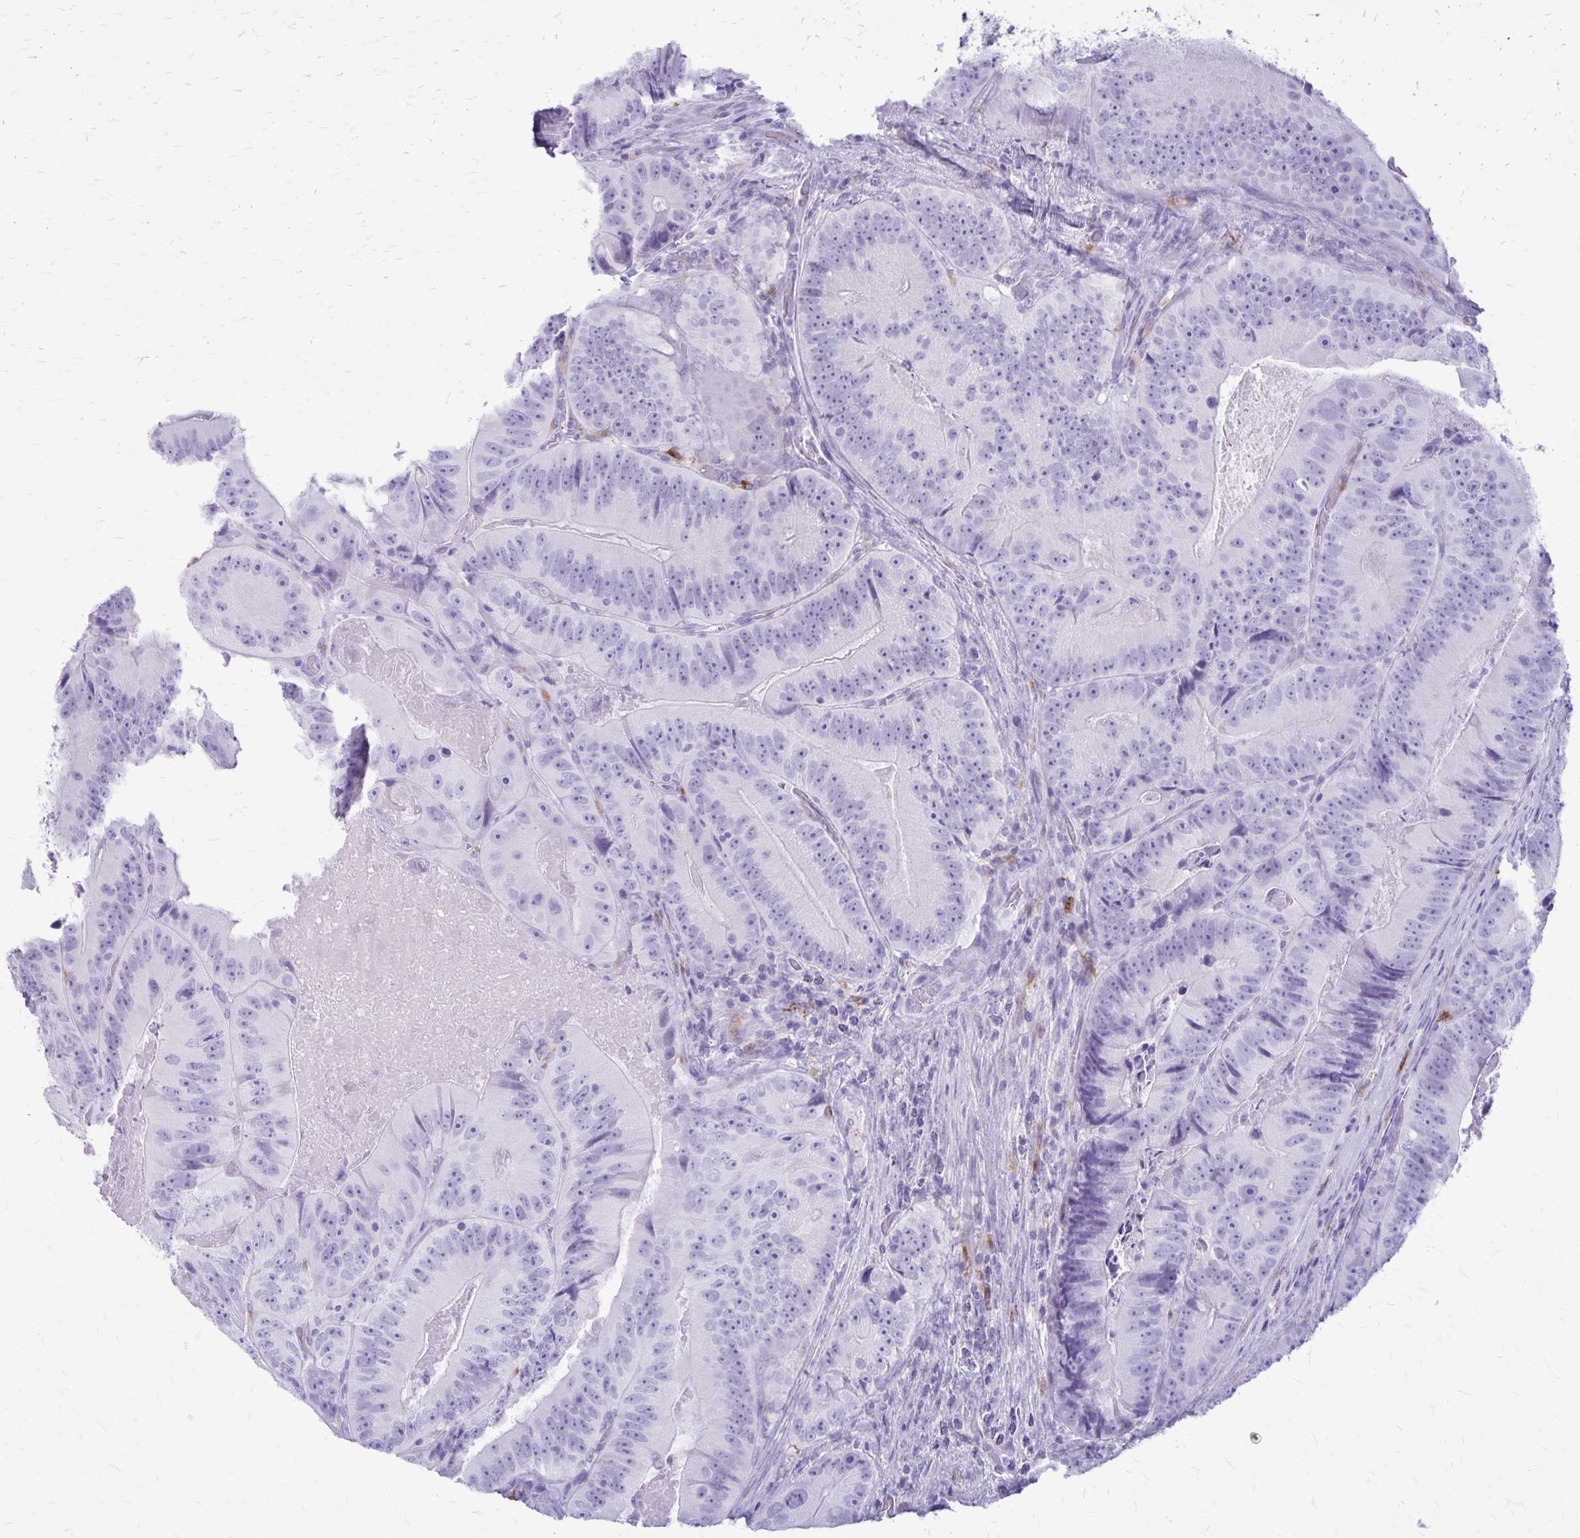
{"staining": {"intensity": "negative", "quantity": "none", "location": "none"}, "tissue": "colorectal cancer", "cell_type": "Tumor cells", "image_type": "cancer", "snomed": [{"axis": "morphology", "description": "Adenocarcinoma, NOS"}, {"axis": "topography", "description": "Colon"}], "caption": "The immunohistochemistry (IHC) photomicrograph has no significant positivity in tumor cells of colorectal adenocarcinoma tissue.", "gene": "RTN1", "patient": {"sex": "female", "age": 86}}